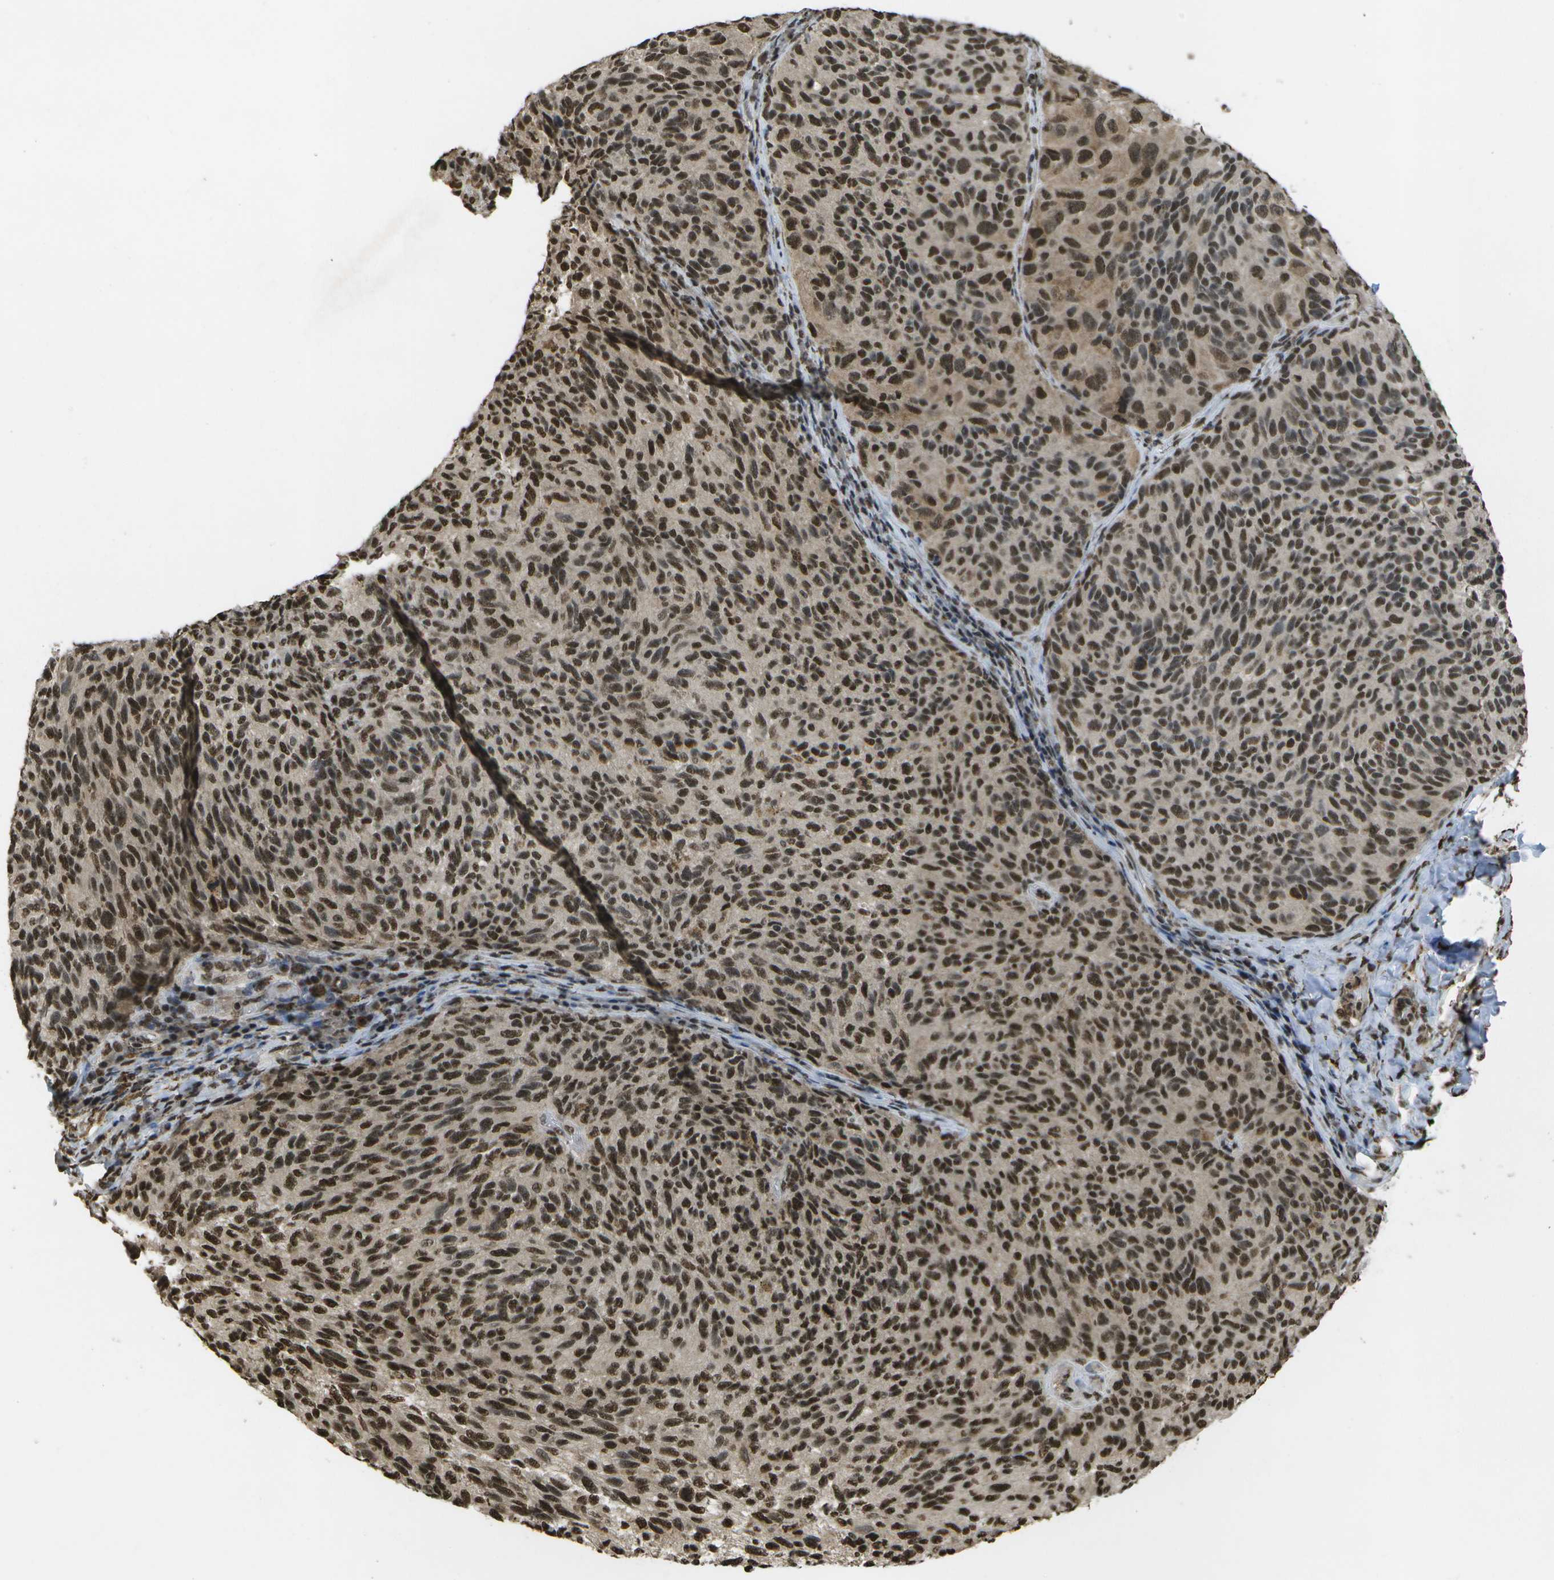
{"staining": {"intensity": "strong", "quantity": ">75%", "location": "nuclear"}, "tissue": "melanoma", "cell_type": "Tumor cells", "image_type": "cancer", "snomed": [{"axis": "morphology", "description": "Malignant melanoma, NOS"}, {"axis": "topography", "description": "Skin"}], "caption": "About >75% of tumor cells in malignant melanoma demonstrate strong nuclear protein positivity as visualized by brown immunohistochemical staining.", "gene": "SPEN", "patient": {"sex": "female", "age": 73}}